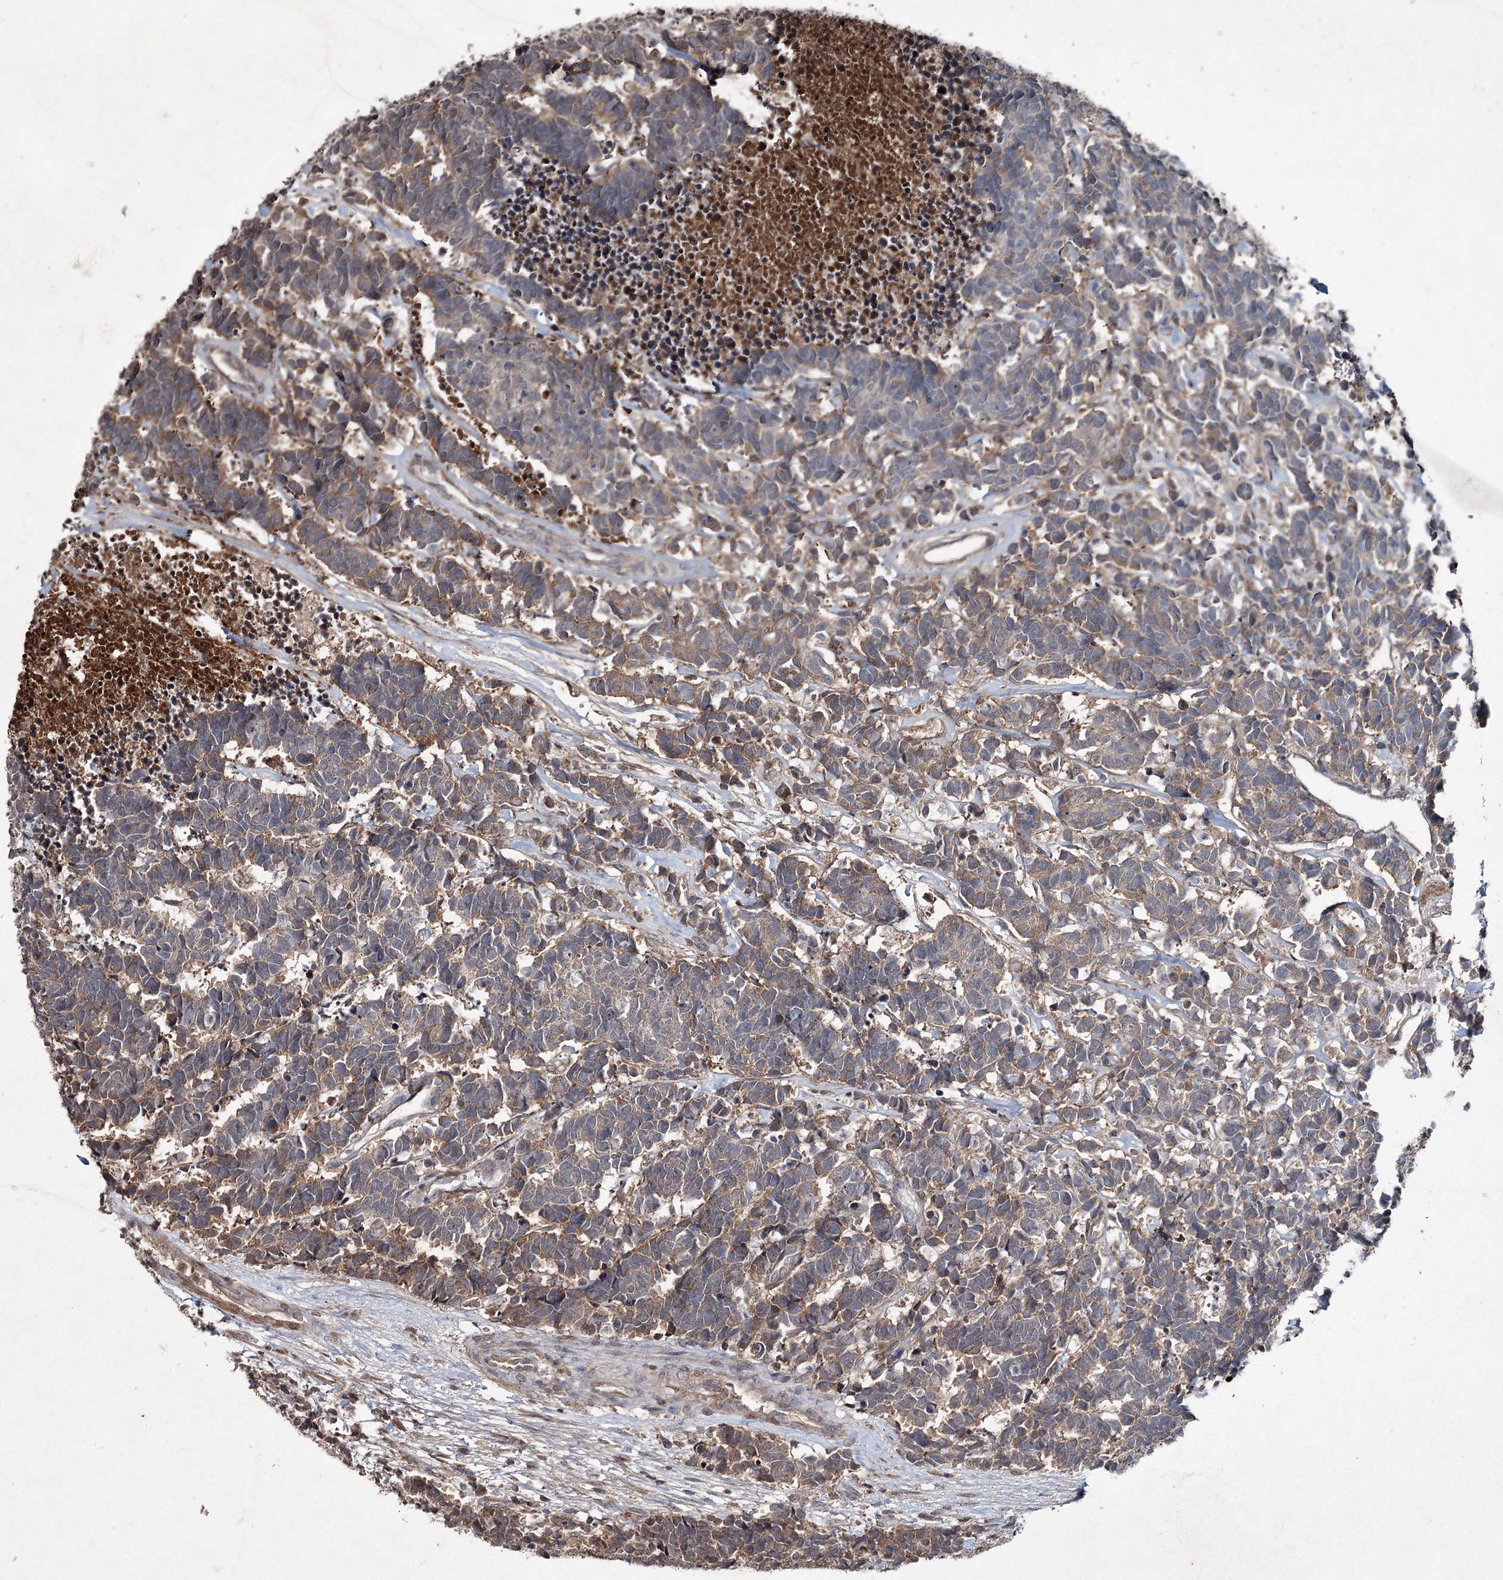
{"staining": {"intensity": "moderate", "quantity": "25%-75%", "location": "cytoplasmic/membranous"}, "tissue": "carcinoid", "cell_type": "Tumor cells", "image_type": "cancer", "snomed": [{"axis": "morphology", "description": "Carcinoma, NOS"}, {"axis": "morphology", "description": "Carcinoid, malignant, NOS"}, {"axis": "topography", "description": "Urinary bladder"}], "caption": "Brown immunohistochemical staining in human carcinoma shows moderate cytoplasmic/membranous staining in about 25%-75% of tumor cells.", "gene": "PGLYRP2", "patient": {"sex": "male", "age": 57}}